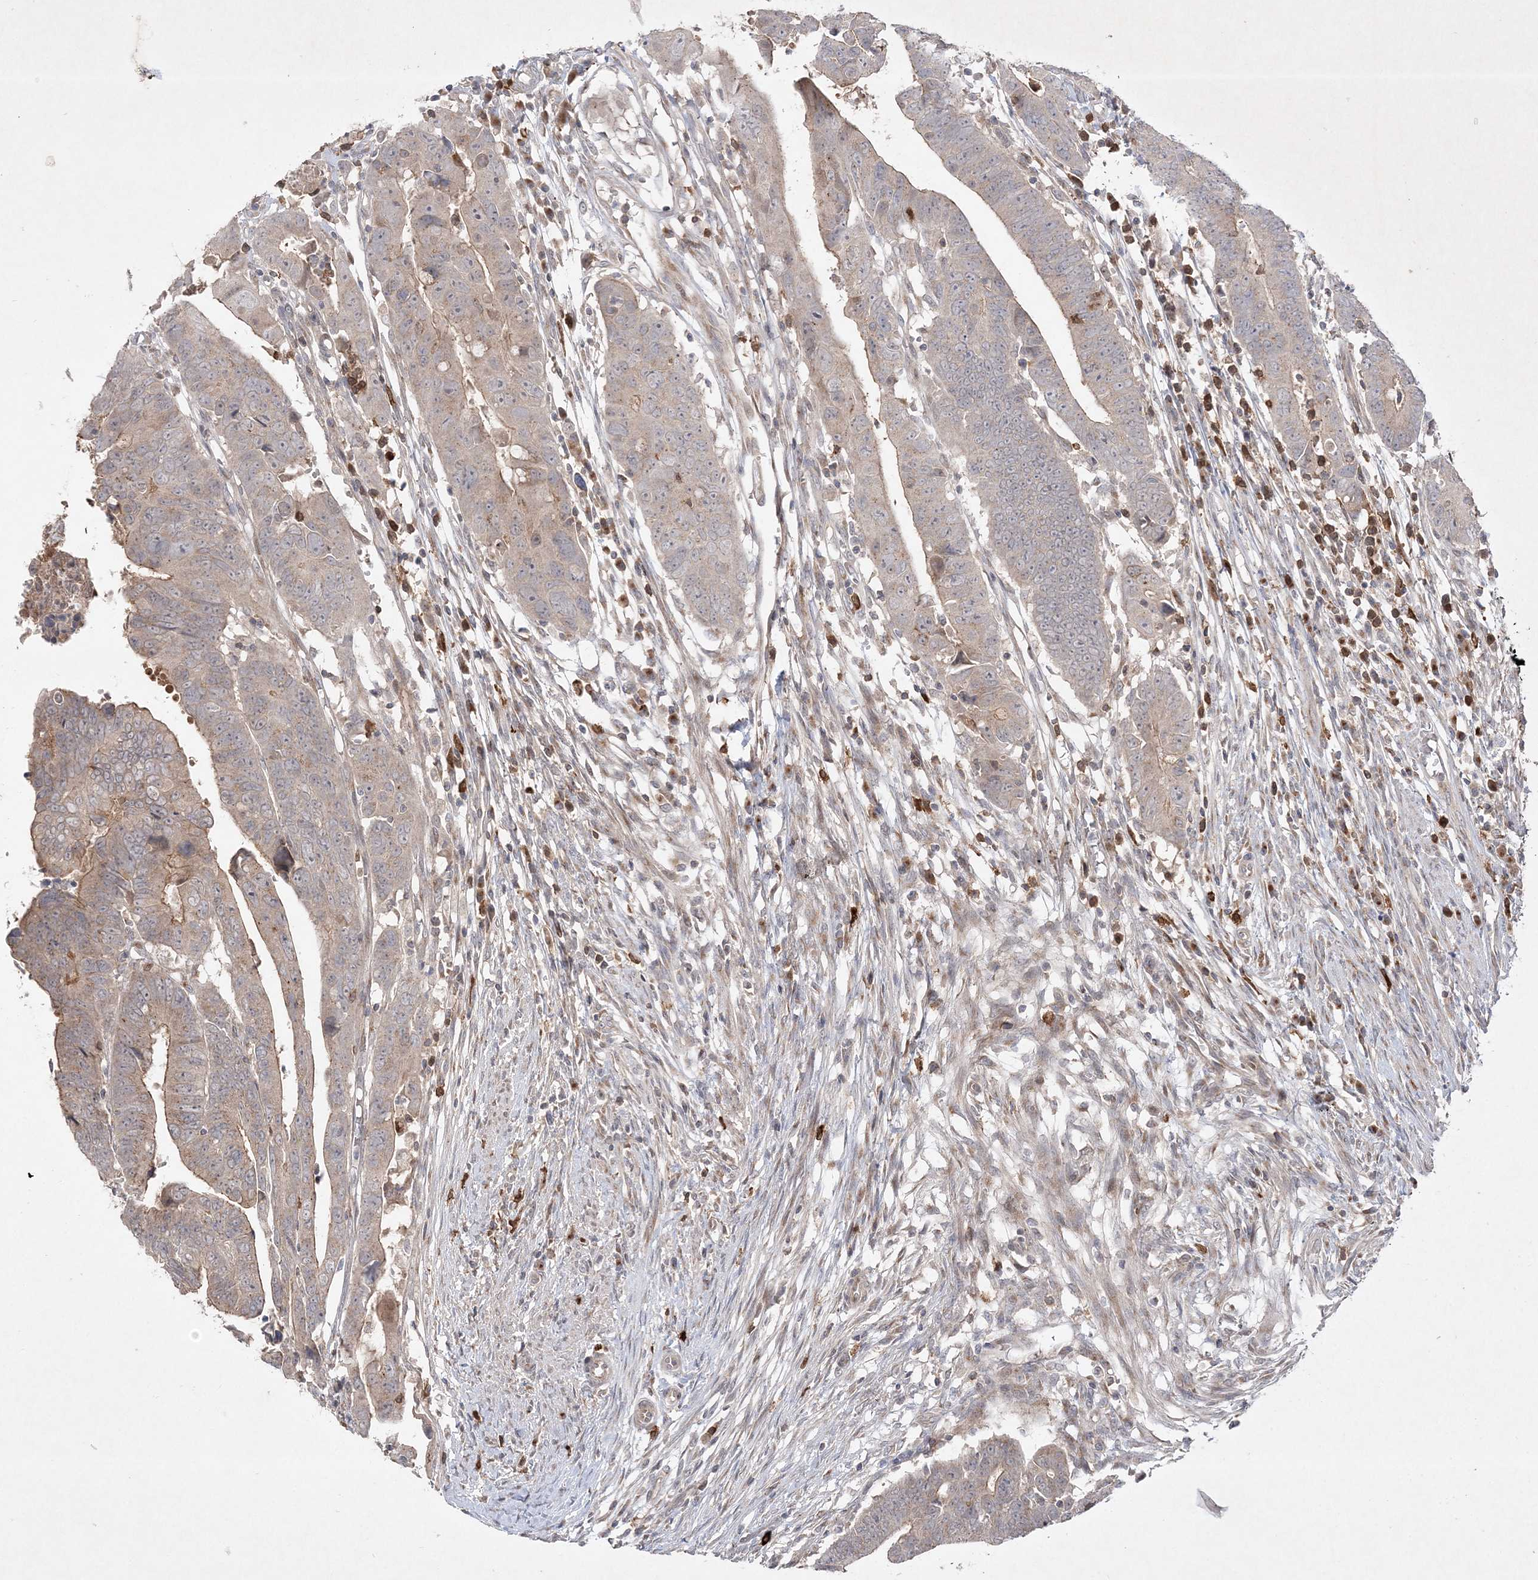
{"staining": {"intensity": "weak", "quantity": ">75%", "location": "cytoplasmic/membranous"}, "tissue": "colorectal cancer", "cell_type": "Tumor cells", "image_type": "cancer", "snomed": [{"axis": "morphology", "description": "Adenocarcinoma, NOS"}, {"axis": "topography", "description": "Rectum"}], "caption": "Human adenocarcinoma (colorectal) stained for a protein (brown) demonstrates weak cytoplasmic/membranous positive positivity in about >75% of tumor cells.", "gene": "CLNK", "patient": {"sex": "female", "age": 65}}